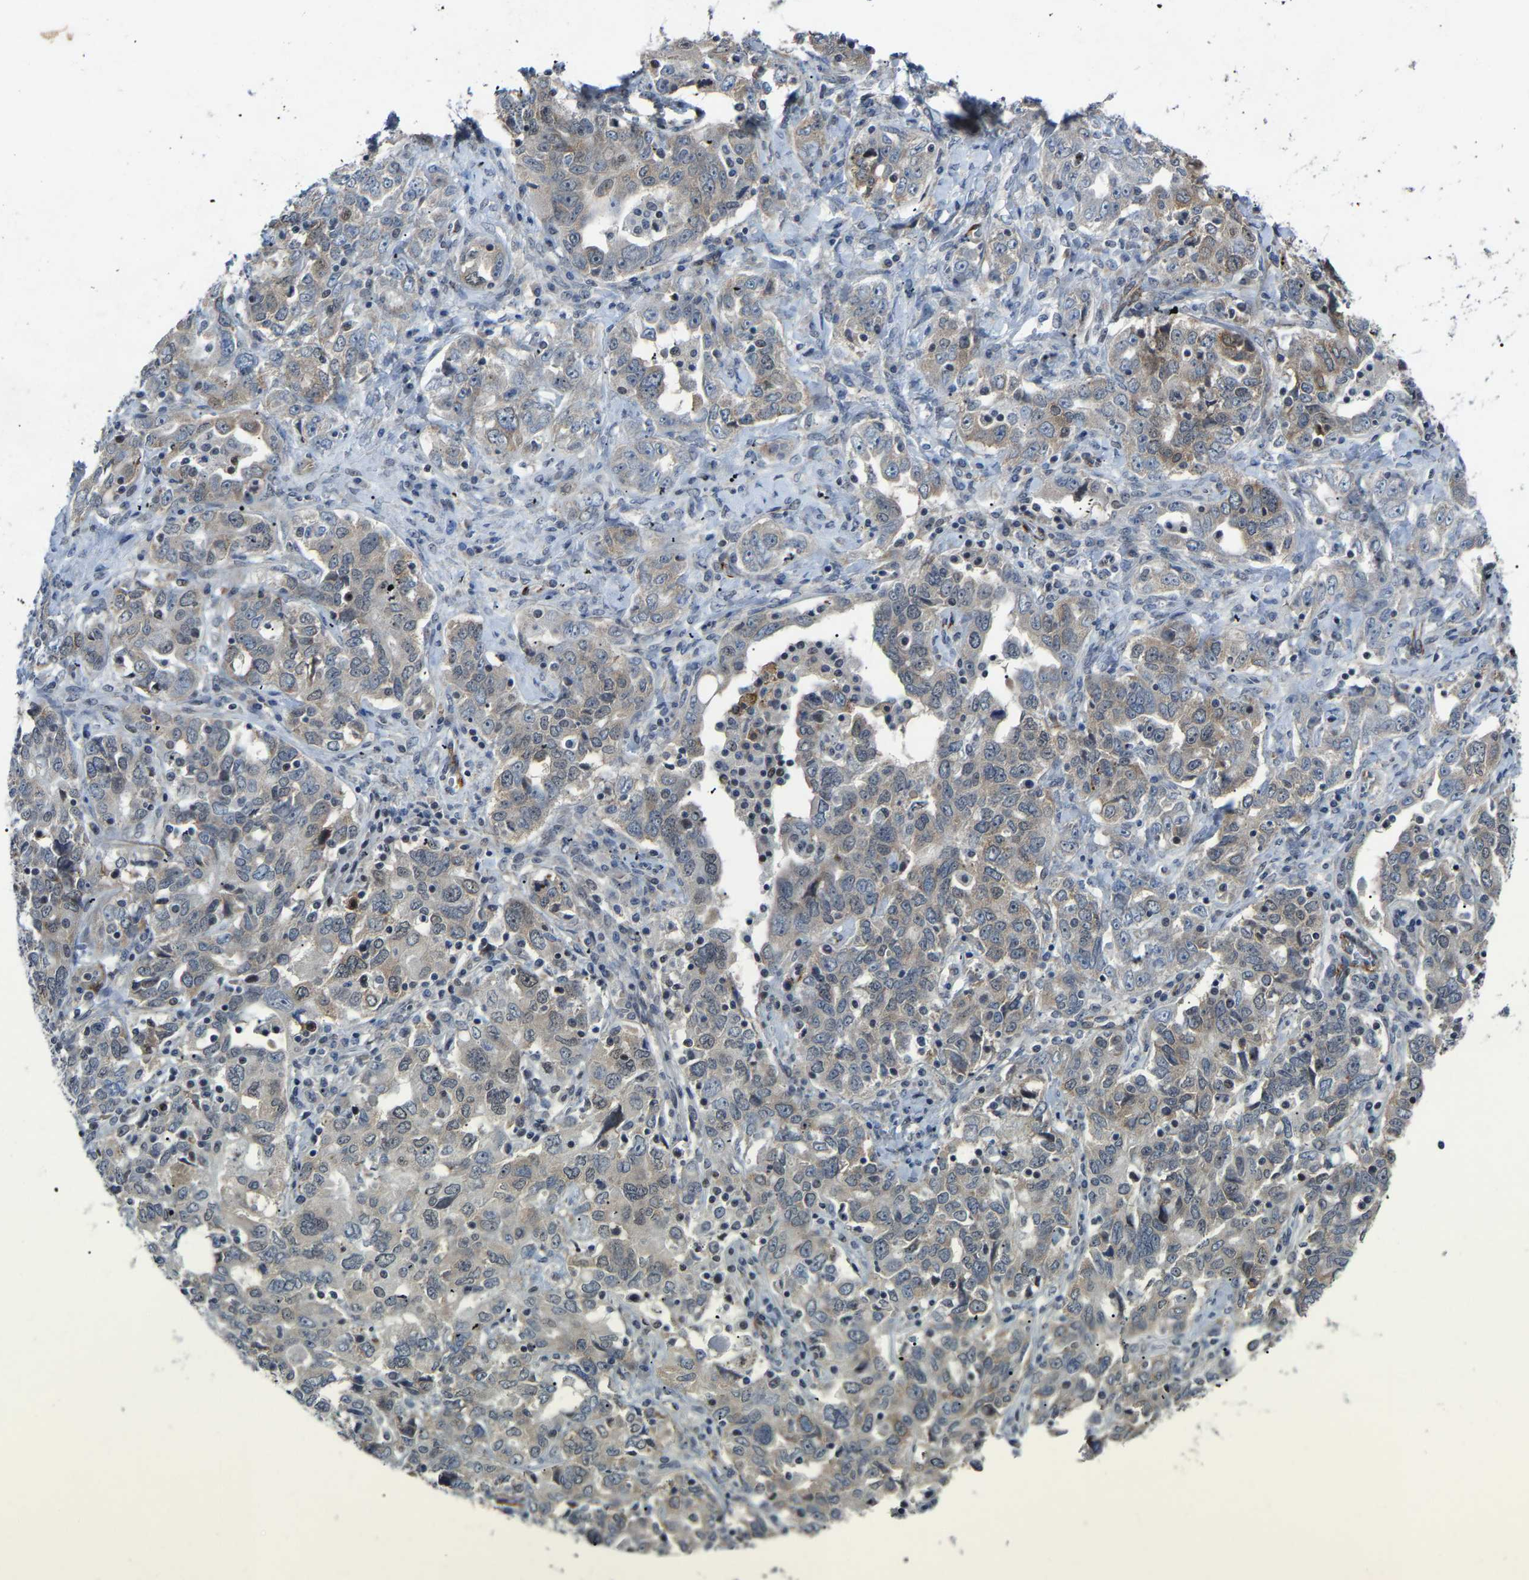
{"staining": {"intensity": "moderate", "quantity": "25%-75%", "location": "nuclear"}, "tissue": "ovarian cancer", "cell_type": "Tumor cells", "image_type": "cancer", "snomed": [{"axis": "morphology", "description": "Carcinoma, endometroid"}, {"axis": "topography", "description": "Ovary"}], "caption": "This is an image of immunohistochemistry (IHC) staining of ovarian cancer (endometroid carcinoma), which shows moderate expression in the nuclear of tumor cells.", "gene": "DDX5", "patient": {"sex": "female", "age": 62}}